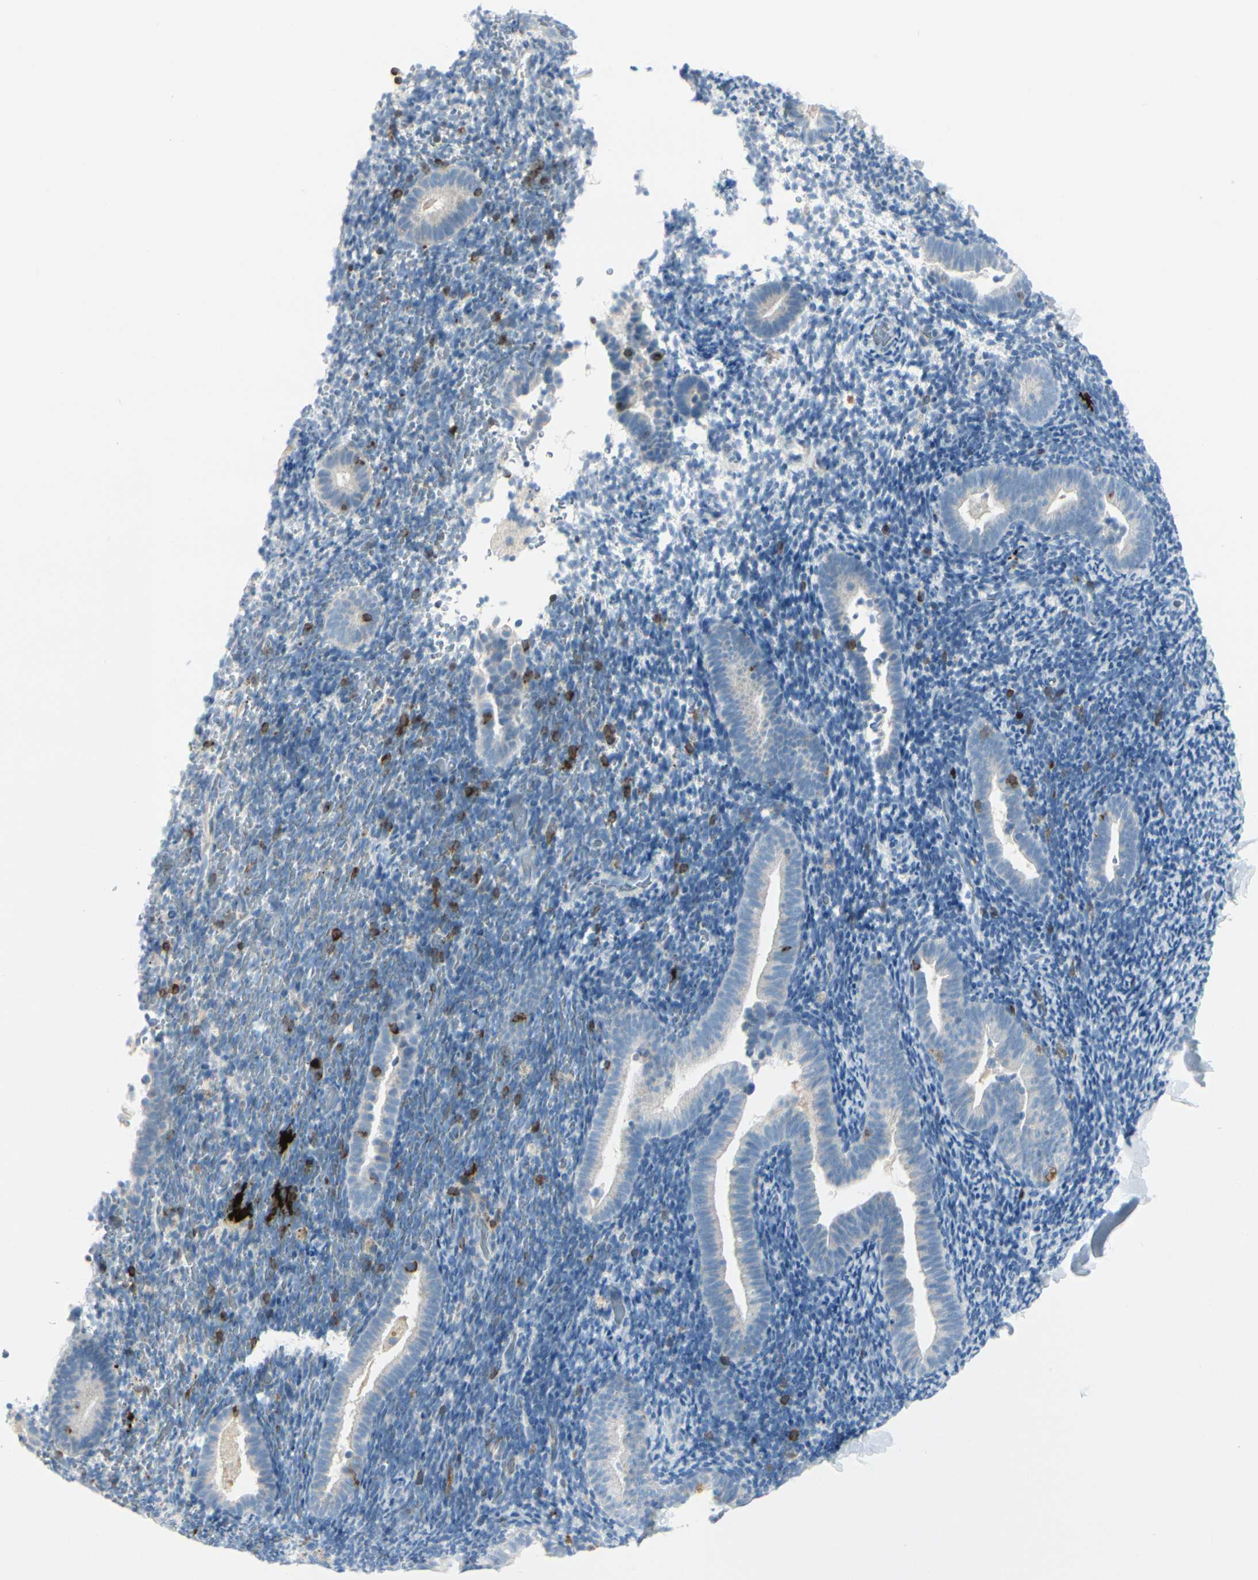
{"staining": {"intensity": "negative", "quantity": "none", "location": "none"}, "tissue": "endometrium", "cell_type": "Cells in endometrial stroma", "image_type": "normal", "snomed": [{"axis": "morphology", "description": "Normal tissue, NOS"}, {"axis": "topography", "description": "Endometrium"}], "caption": "A histopathology image of human endometrium is negative for staining in cells in endometrial stroma. (Brightfield microscopy of DAB immunohistochemistry at high magnification).", "gene": "TRAF1", "patient": {"sex": "female", "age": 51}}